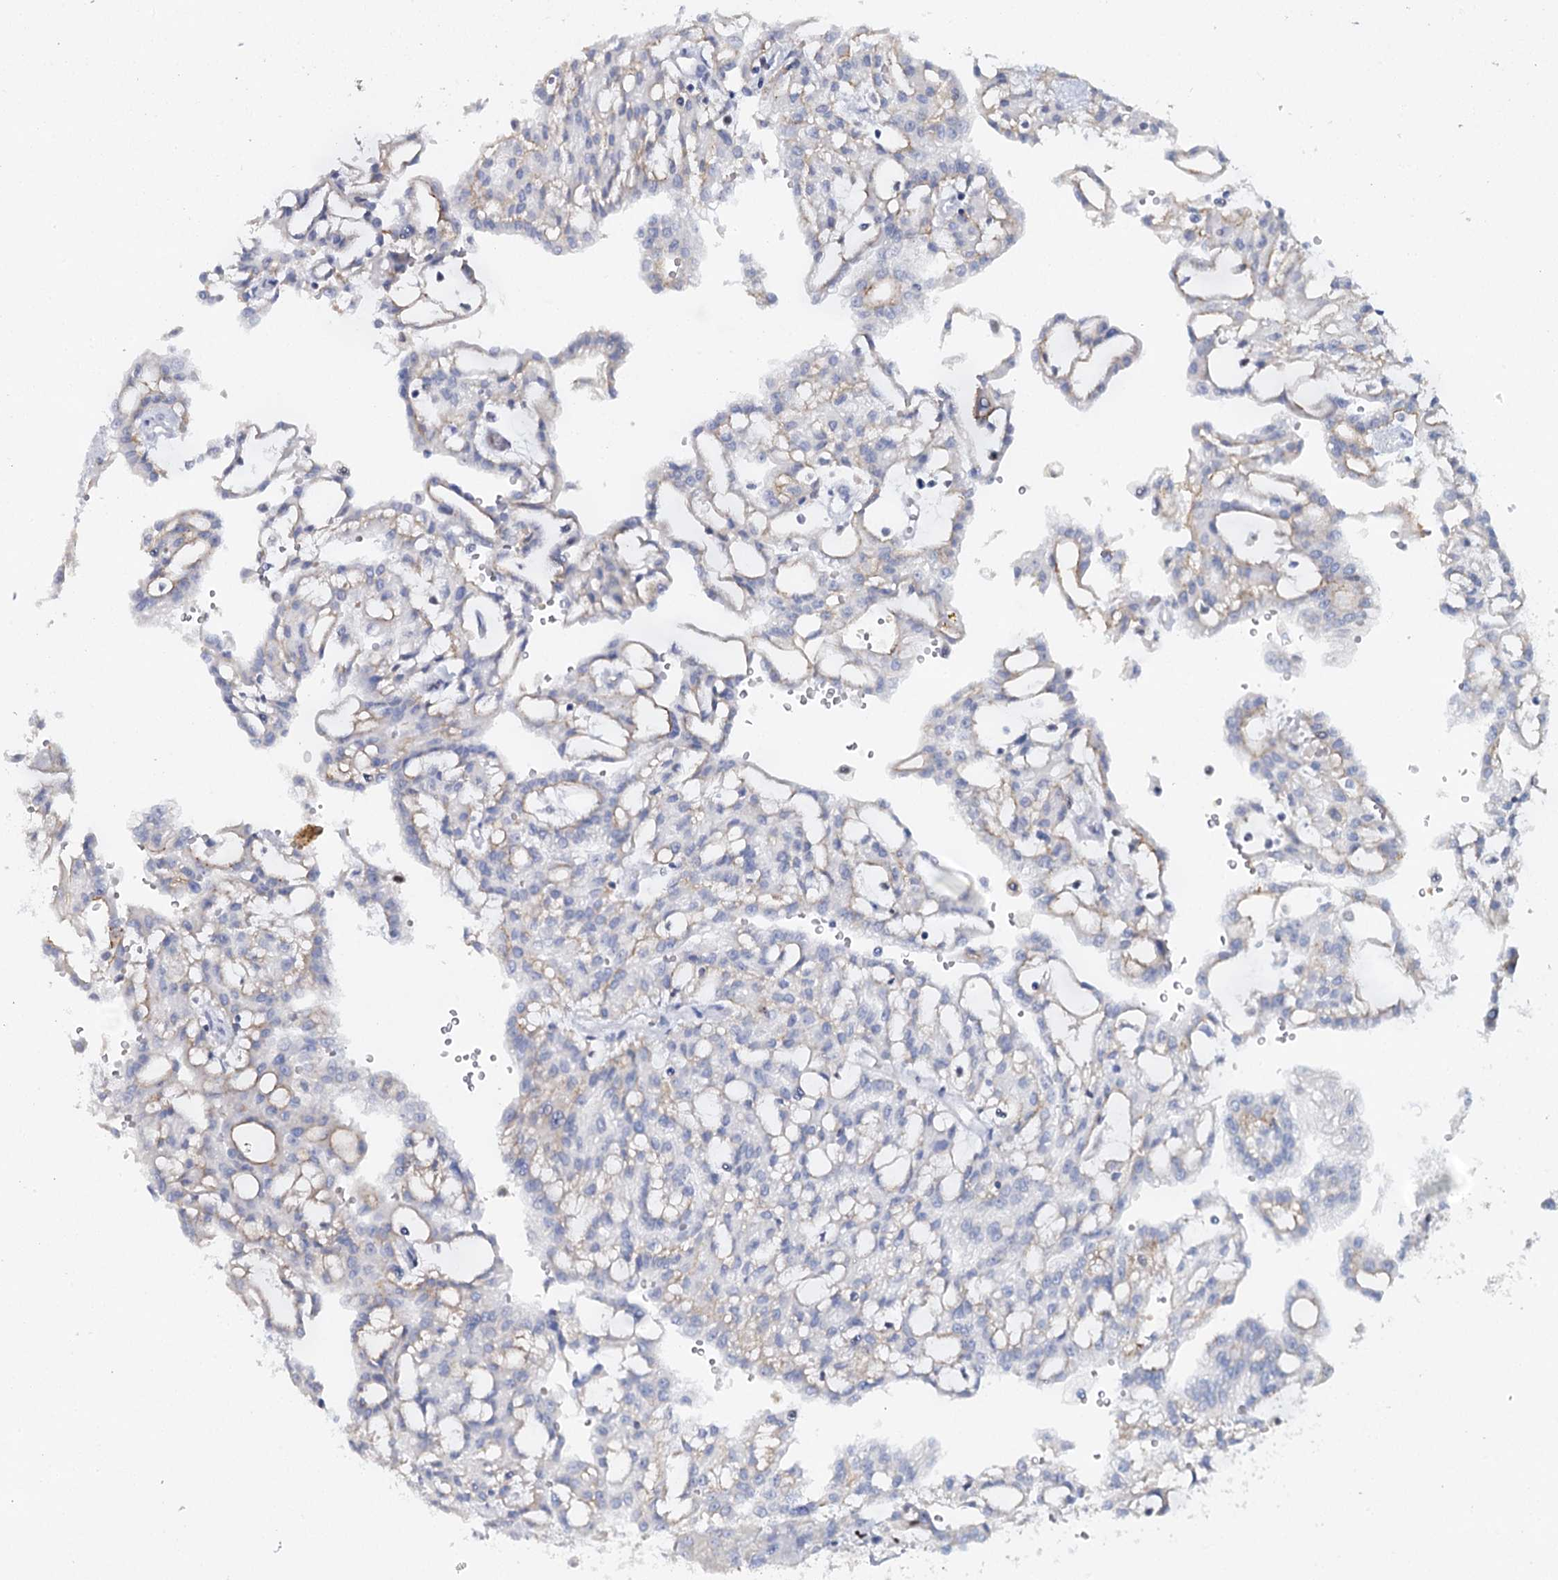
{"staining": {"intensity": "negative", "quantity": "none", "location": "none"}, "tissue": "renal cancer", "cell_type": "Tumor cells", "image_type": "cancer", "snomed": [{"axis": "morphology", "description": "Adenocarcinoma, NOS"}, {"axis": "topography", "description": "Kidney"}], "caption": "IHC of human renal adenocarcinoma exhibits no positivity in tumor cells. (Brightfield microscopy of DAB immunohistochemistry at high magnification).", "gene": "IGSF3", "patient": {"sex": "male", "age": 63}}